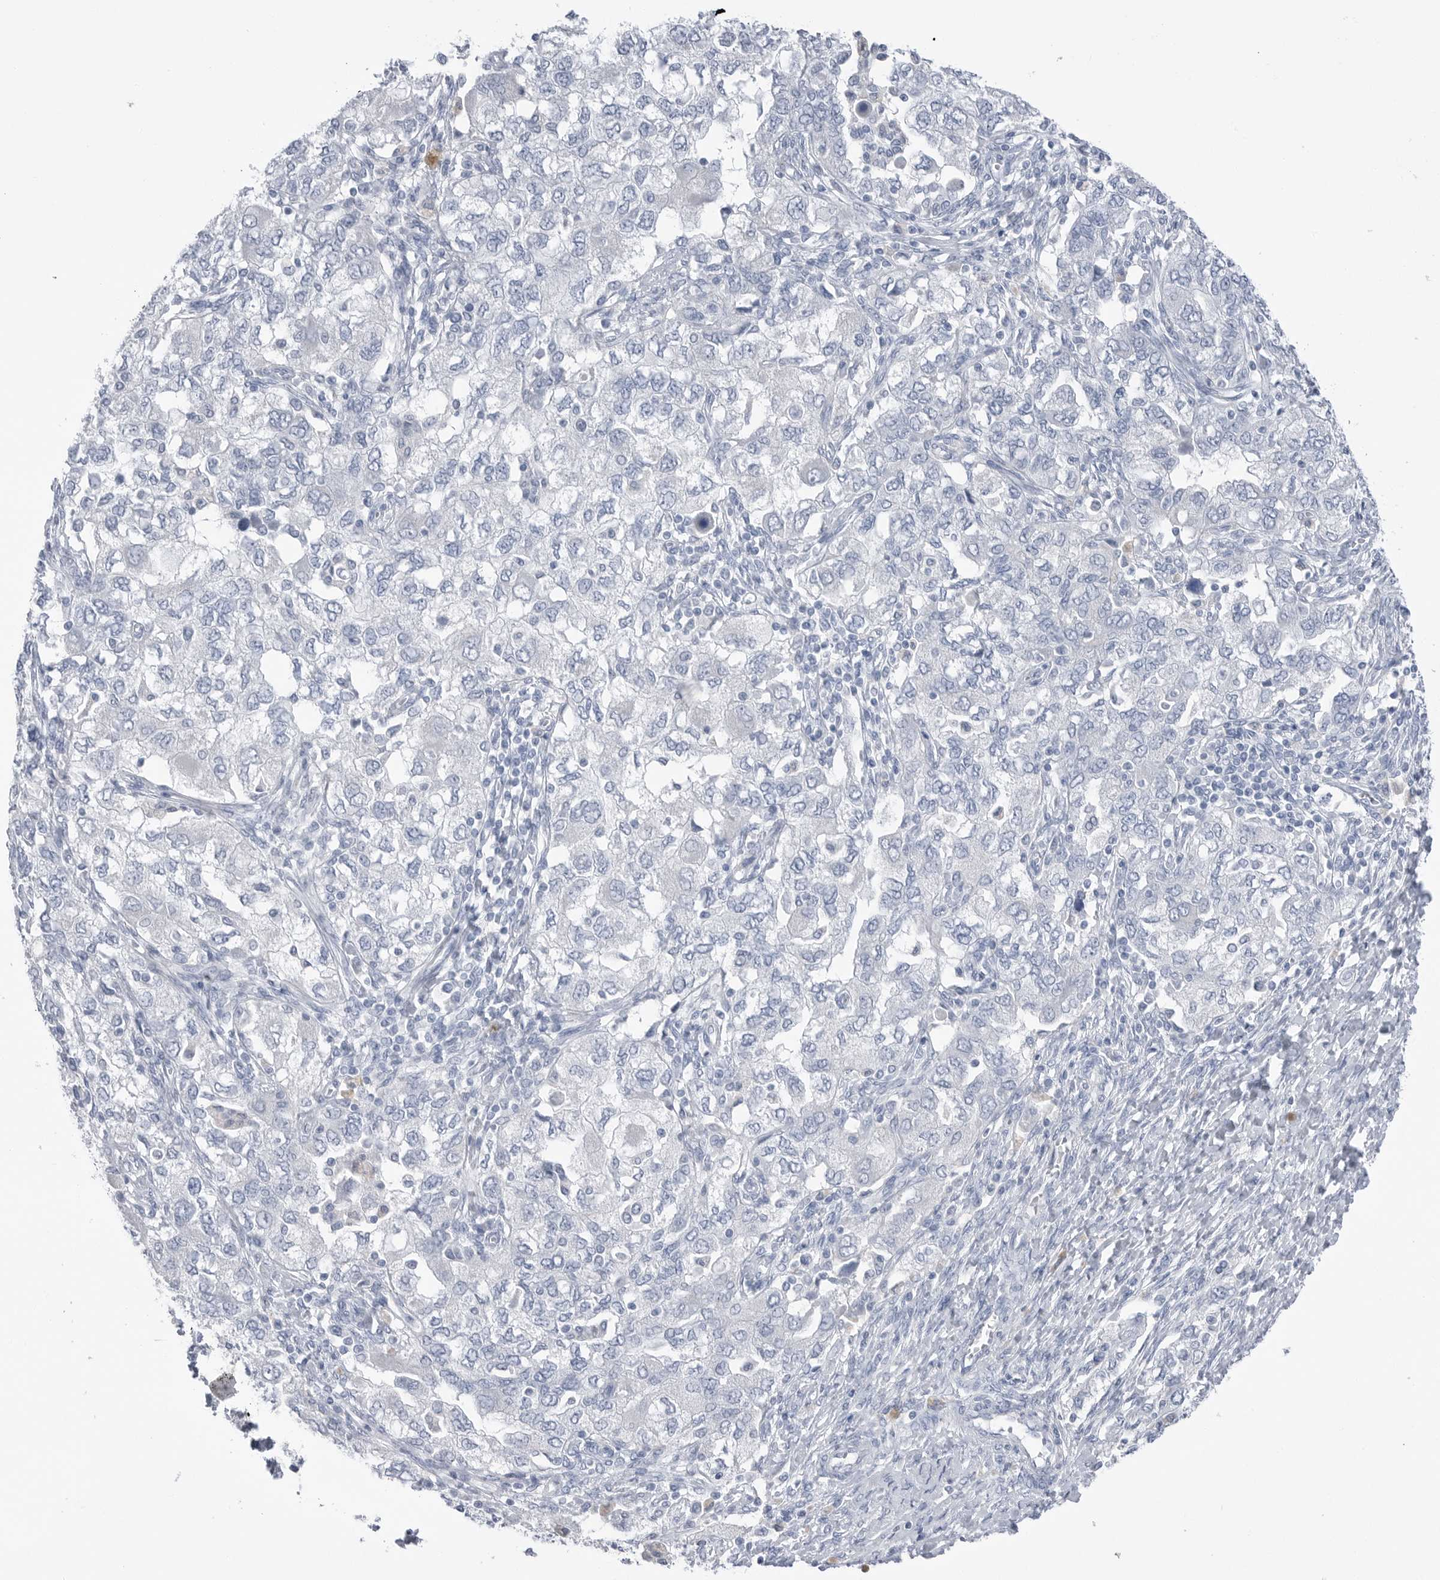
{"staining": {"intensity": "negative", "quantity": "none", "location": "none"}, "tissue": "ovarian cancer", "cell_type": "Tumor cells", "image_type": "cancer", "snomed": [{"axis": "morphology", "description": "Carcinoma, NOS"}, {"axis": "morphology", "description": "Cystadenocarcinoma, serous, NOS"}, {"axis": "topography", "description": "Ovary"}], "caption": "Immunohistochemical staining of ovarian serous cystadenocarcinoma displays no significant expression in tumor cells. The staining was performed using DAB to visualize the protein expression in brown, while the nuclei were stained in blue with hematoxylin (Magnification: 20x).", "gene": "ABHD12", "patient": {"sex": "female", "age": 69}}